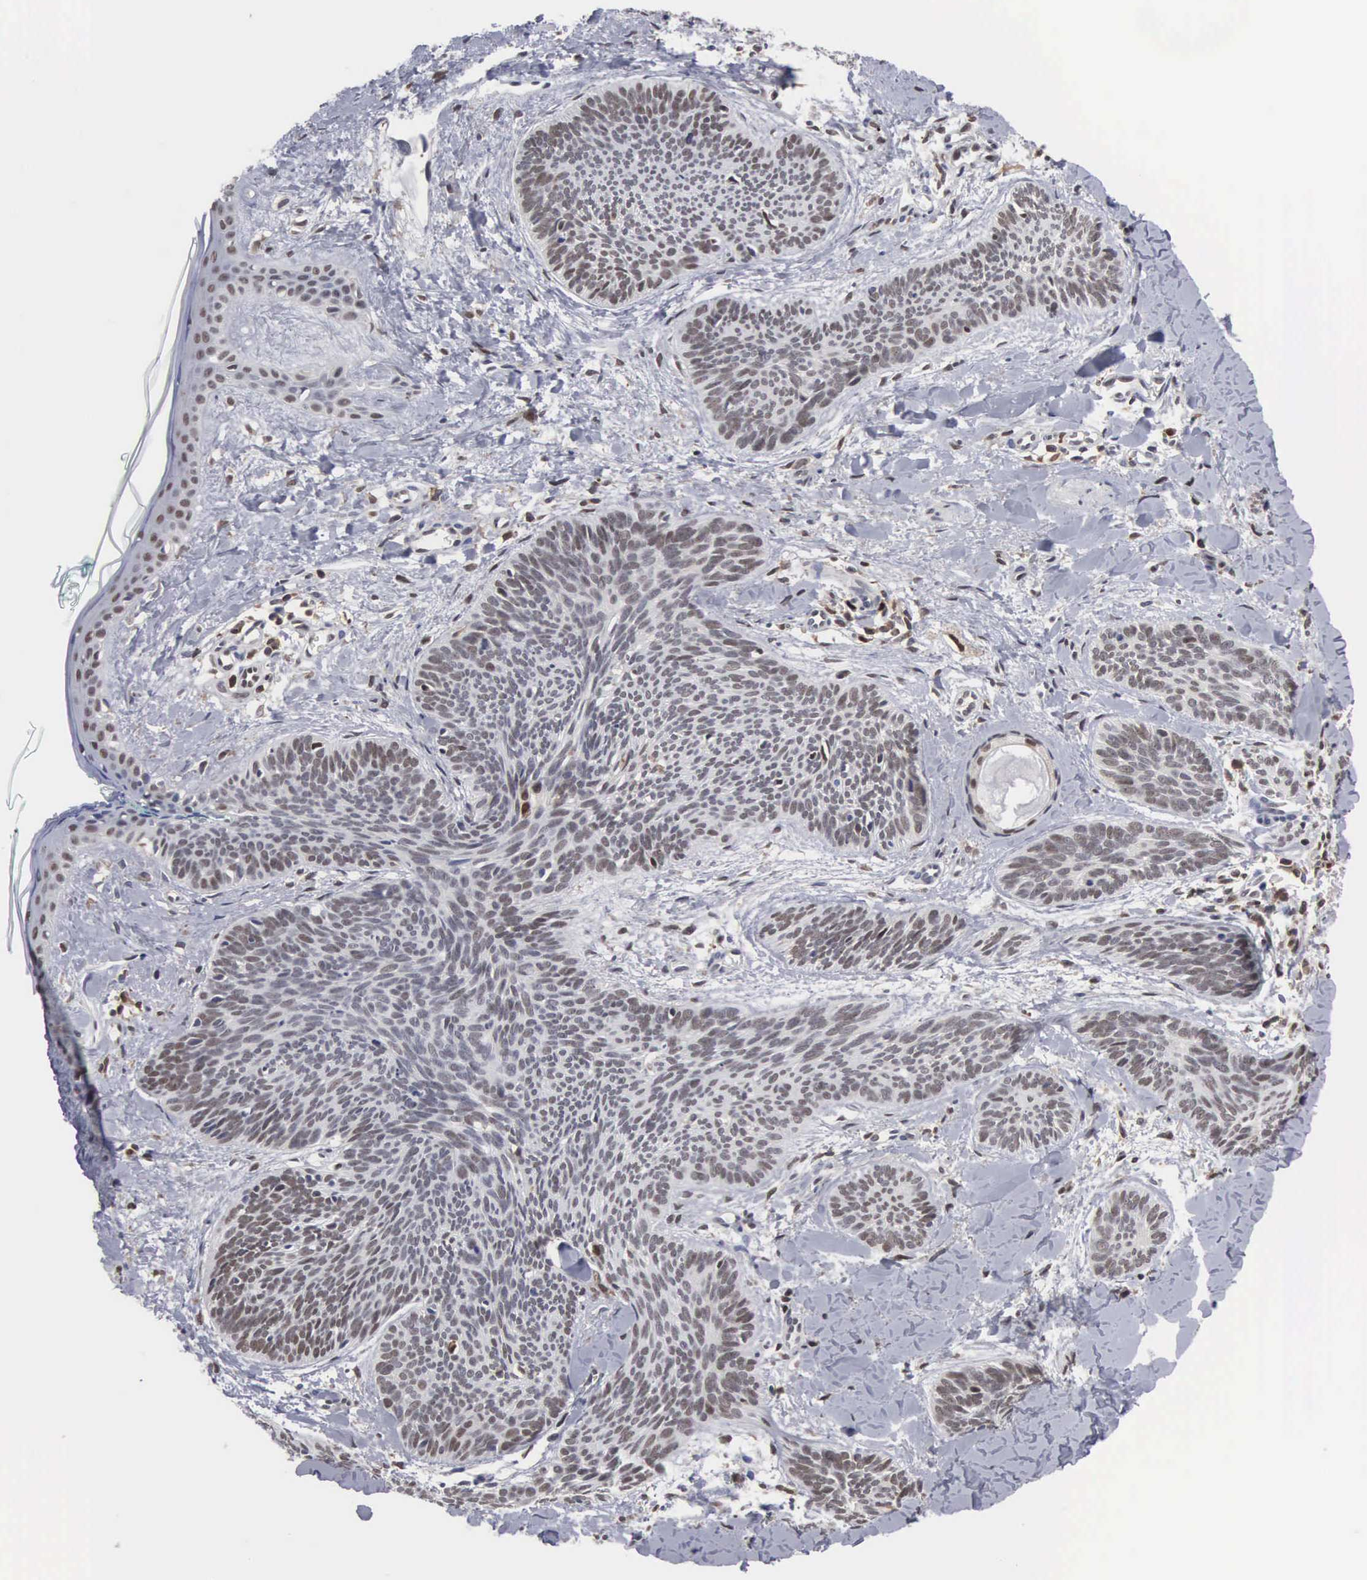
{"staining": {"intensity": "weak", "quantity": "25%-75%", "location": "nuclear"}, "tissue": "skin cancer", "cell_type": "Tumor cells", "image_type": "cancer", "snomed": [{"axis": "morphology", "description": "Basal cell carcinoma"}, {"axis": "topography", "description": "Skin"}], "caption": "A brown stain highlights weak nuclear expression of a protein in skin basal cell carcinoma tumor cells.", "gene": "TRMT5", "patient": {"sex": "female", "age": 81}}